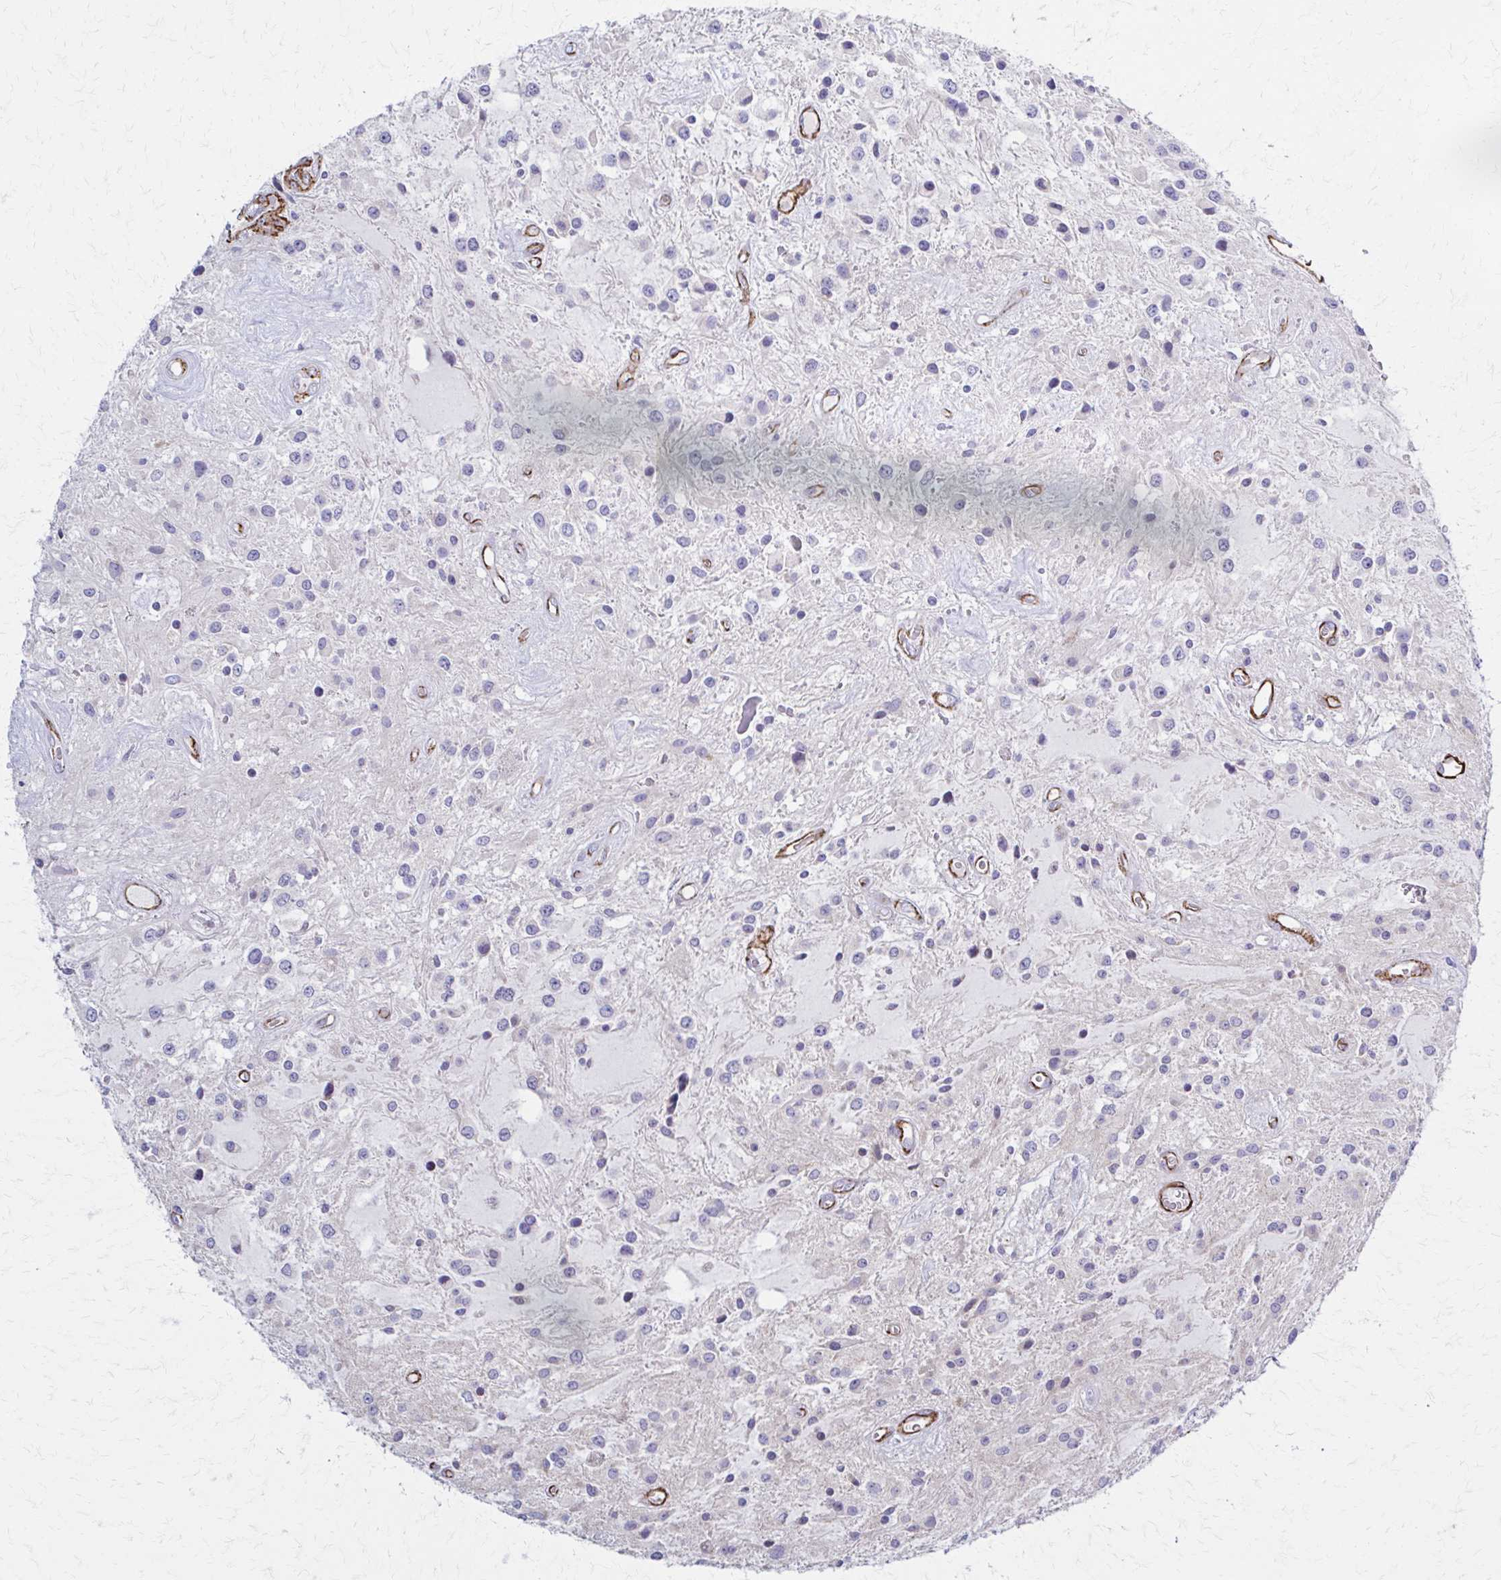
{"staining": {"intensity": "negative", "quantity": "none", "location": "none"}, "tissue": "glioma", "cell_type": "Tumor cells", "image_type": "cancer", "snomed": [{"axis": "morphology", "description": "Glioma, malignant, Low grade"}, {"axis": "topography", "description": "Cerebellum"}], "caption": "Malignant low-grade glioma was stained to show a protein in brown. There is no significant staining in tumor cells.", "gene": "TIMMDC1", "patient": {"sex": "female", "age": 14}}